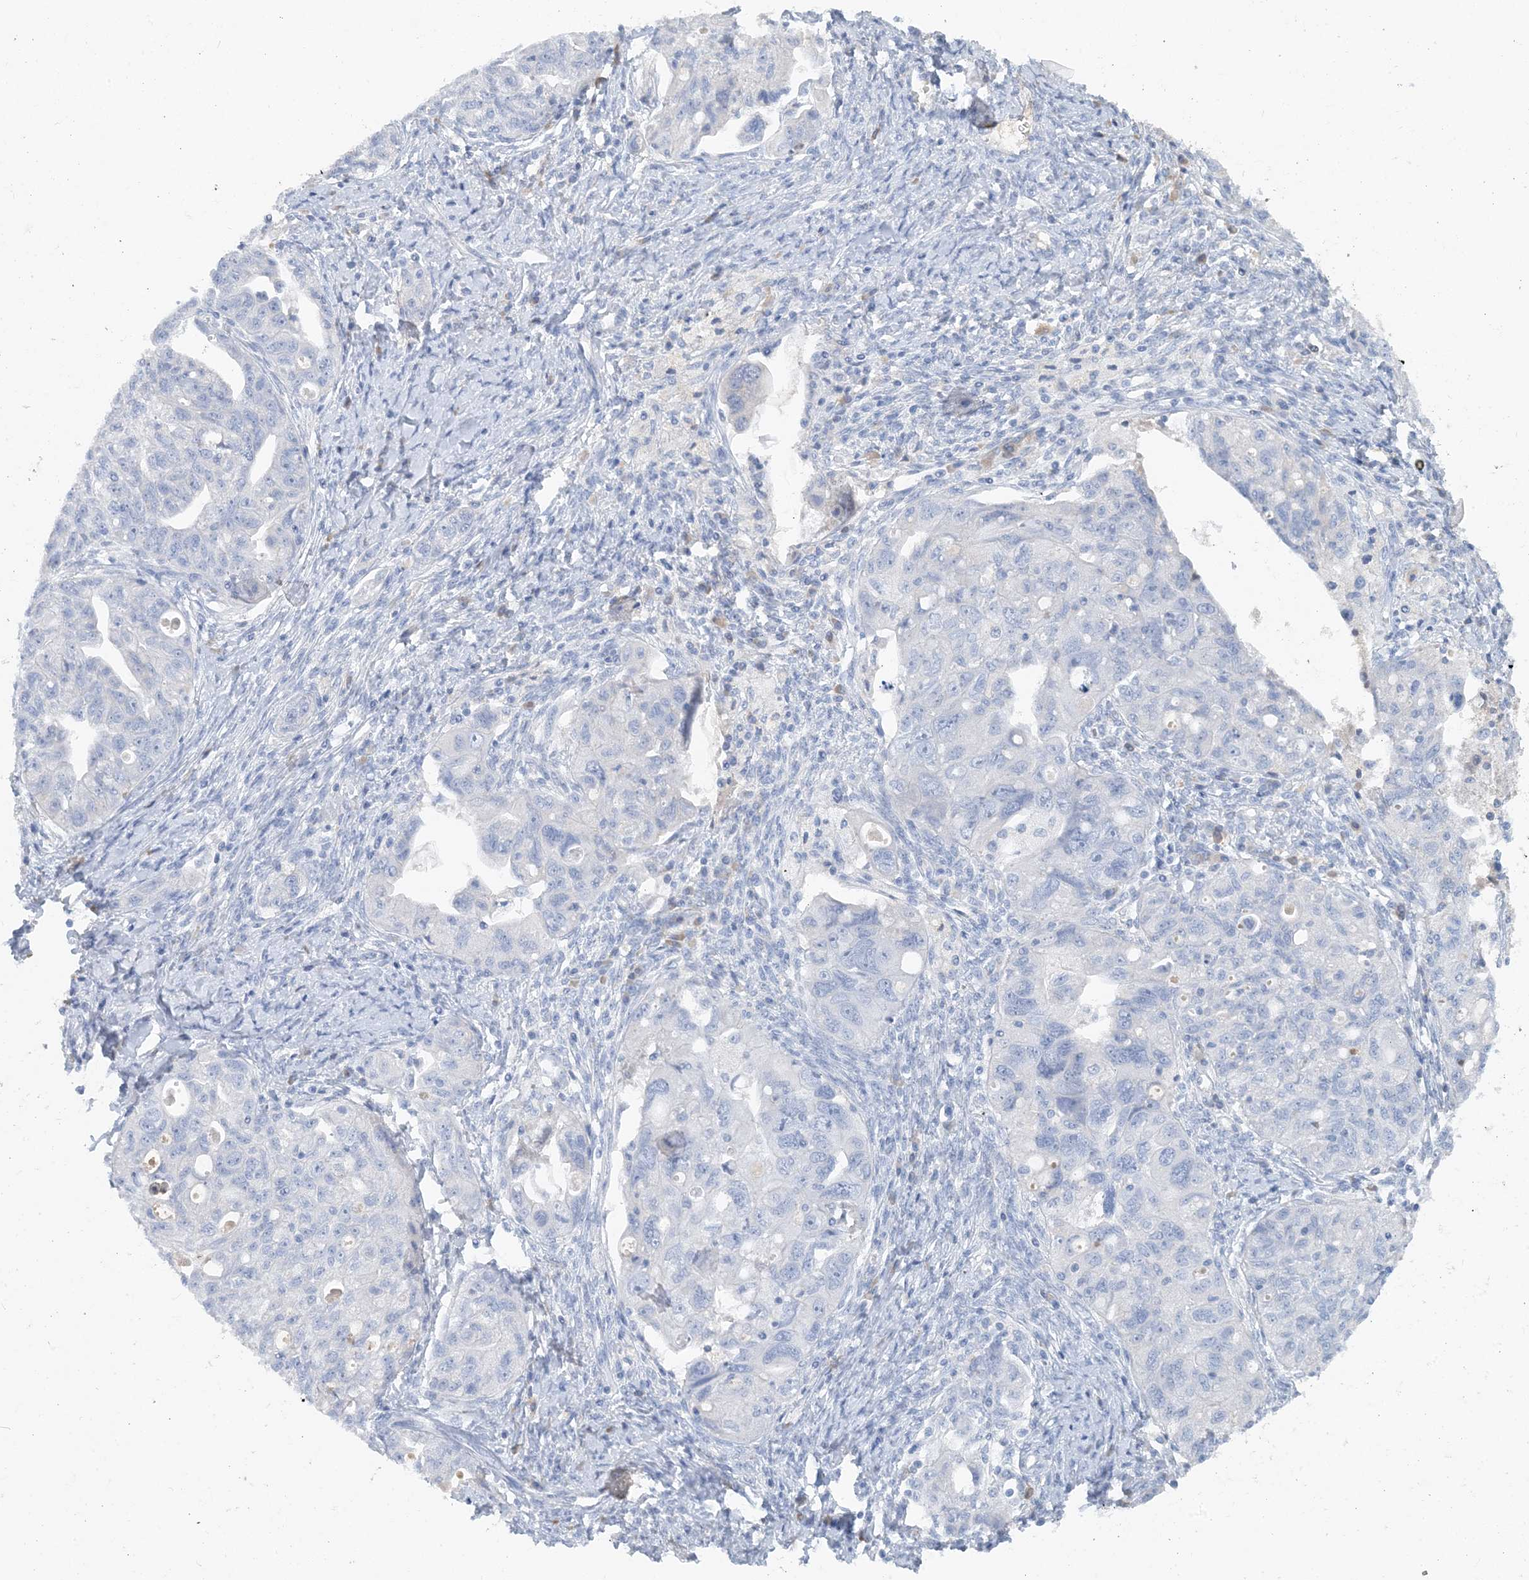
{"staining": {"intensity": "negative", "quantity": "none", "location": "none"}, "tissue": "ovarian cancer", "cell_type": "Tumor cells", "image_type": "cancer", "snomed": [{"axis": "morphology", "description": "Carcinoma, NOS"}, {"axis": "morphology", "description": "Cystadenocarcinoma, serous, NOS"}, {"axis": "topography", "description": "Ovary"}], "caption": "Tumor cells show no significant protein staining in serous cystadenocarcinoma (ovarian).", "gene": "CTRL", "patient": {"sex": "female", "age": 69}}